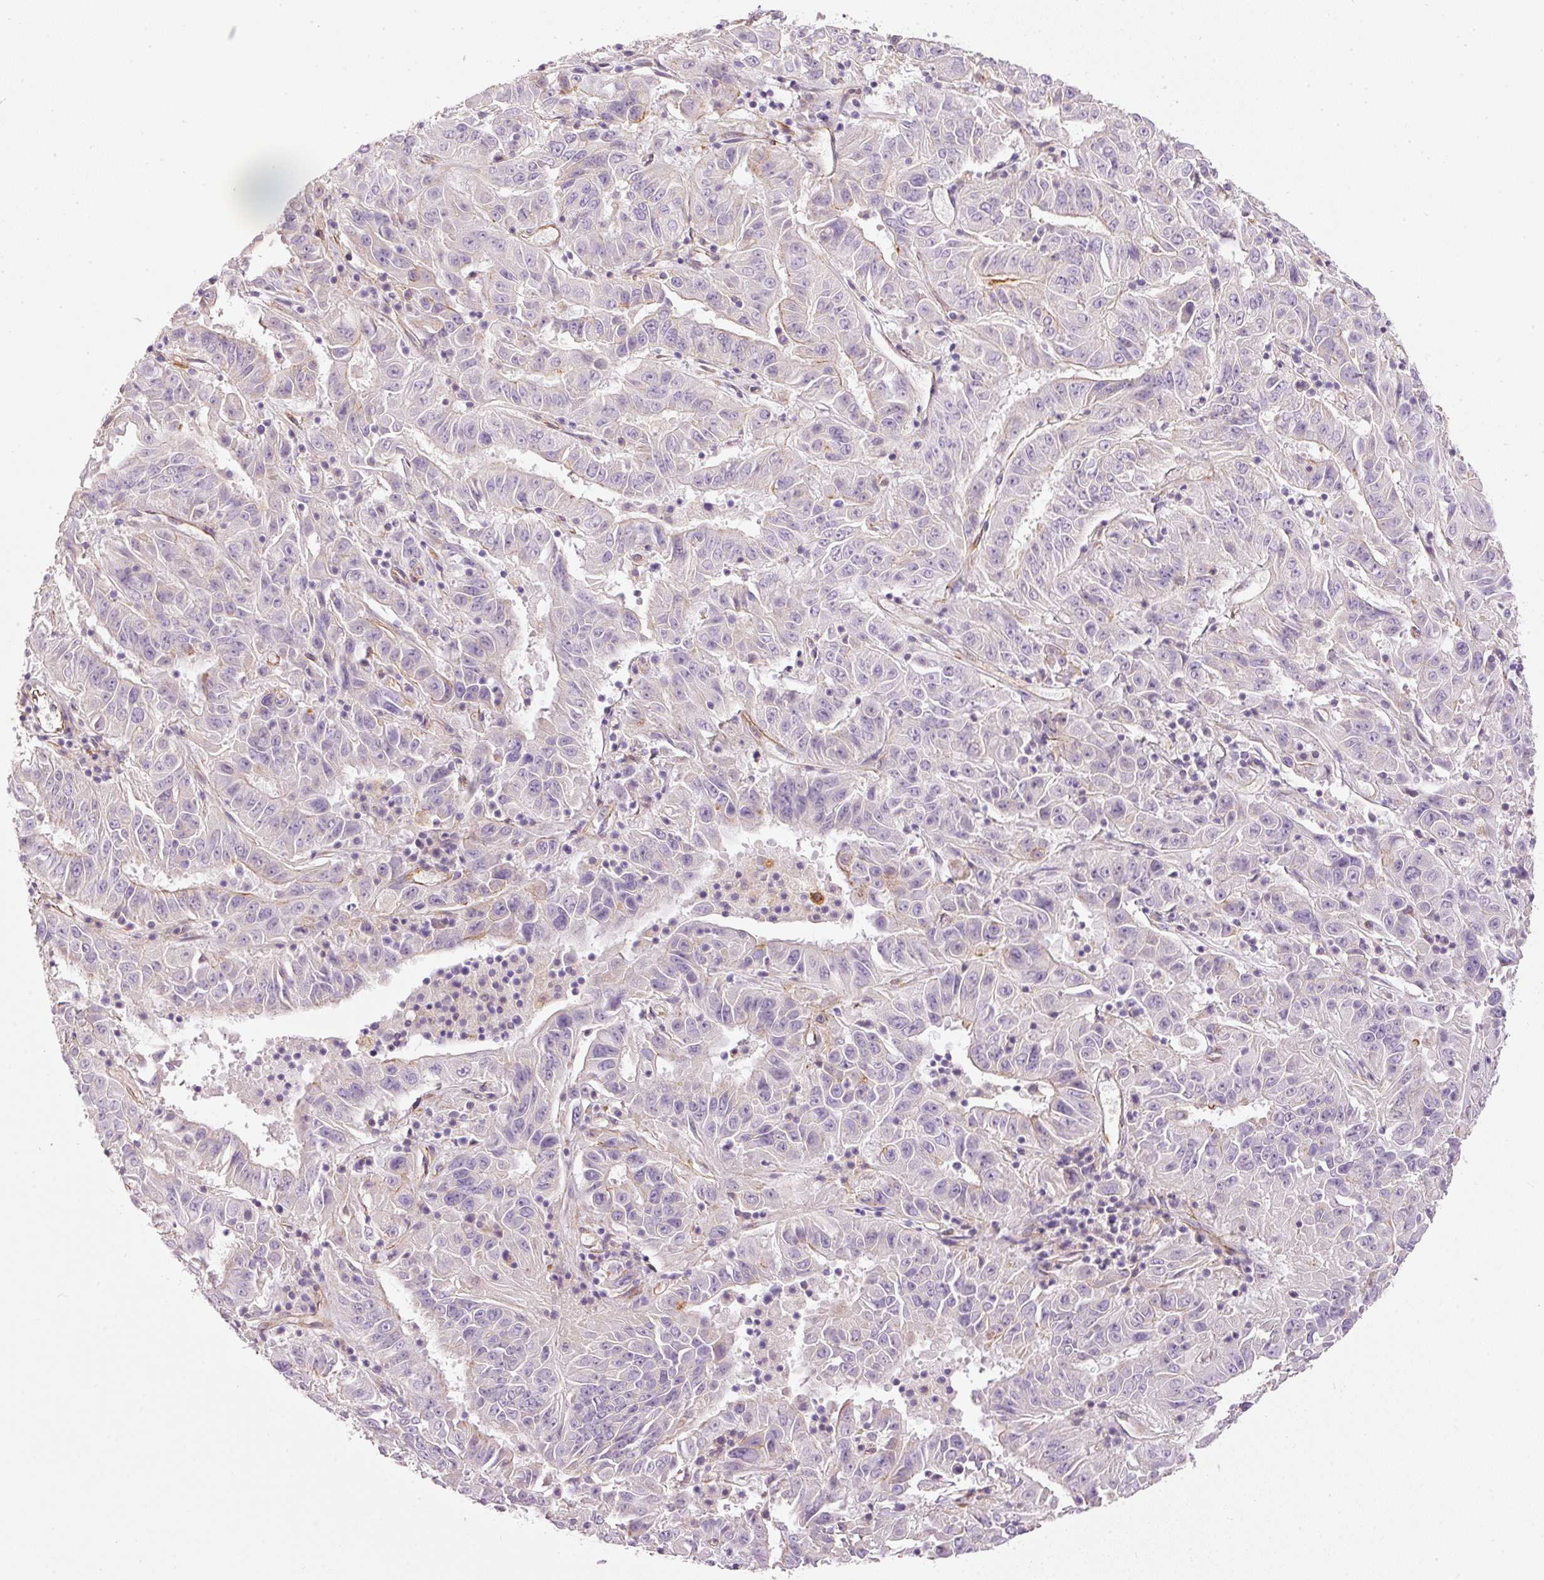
{"staining": {"intensity": "negative", "quantity": "none", "location": "none"}, "tissue": "pancreatic cancer", "cell_type": "Tumor cells", "image_type": "cancer", "snomed": [{"axis": "morphology", "description": "Adenocarcinoma, NOS"}, {"axis": "topography", "description": "Pancreas"}], "caption": "Image shows no significant protein positivity in tumor cells of pancreatic adenocarcinoma. (DAB immunohistochemistry (IHC) visualized using brightfield microscopy, high magnification).", "gene": "OSR2", "patient": {"sex": "male", "age": 63}}